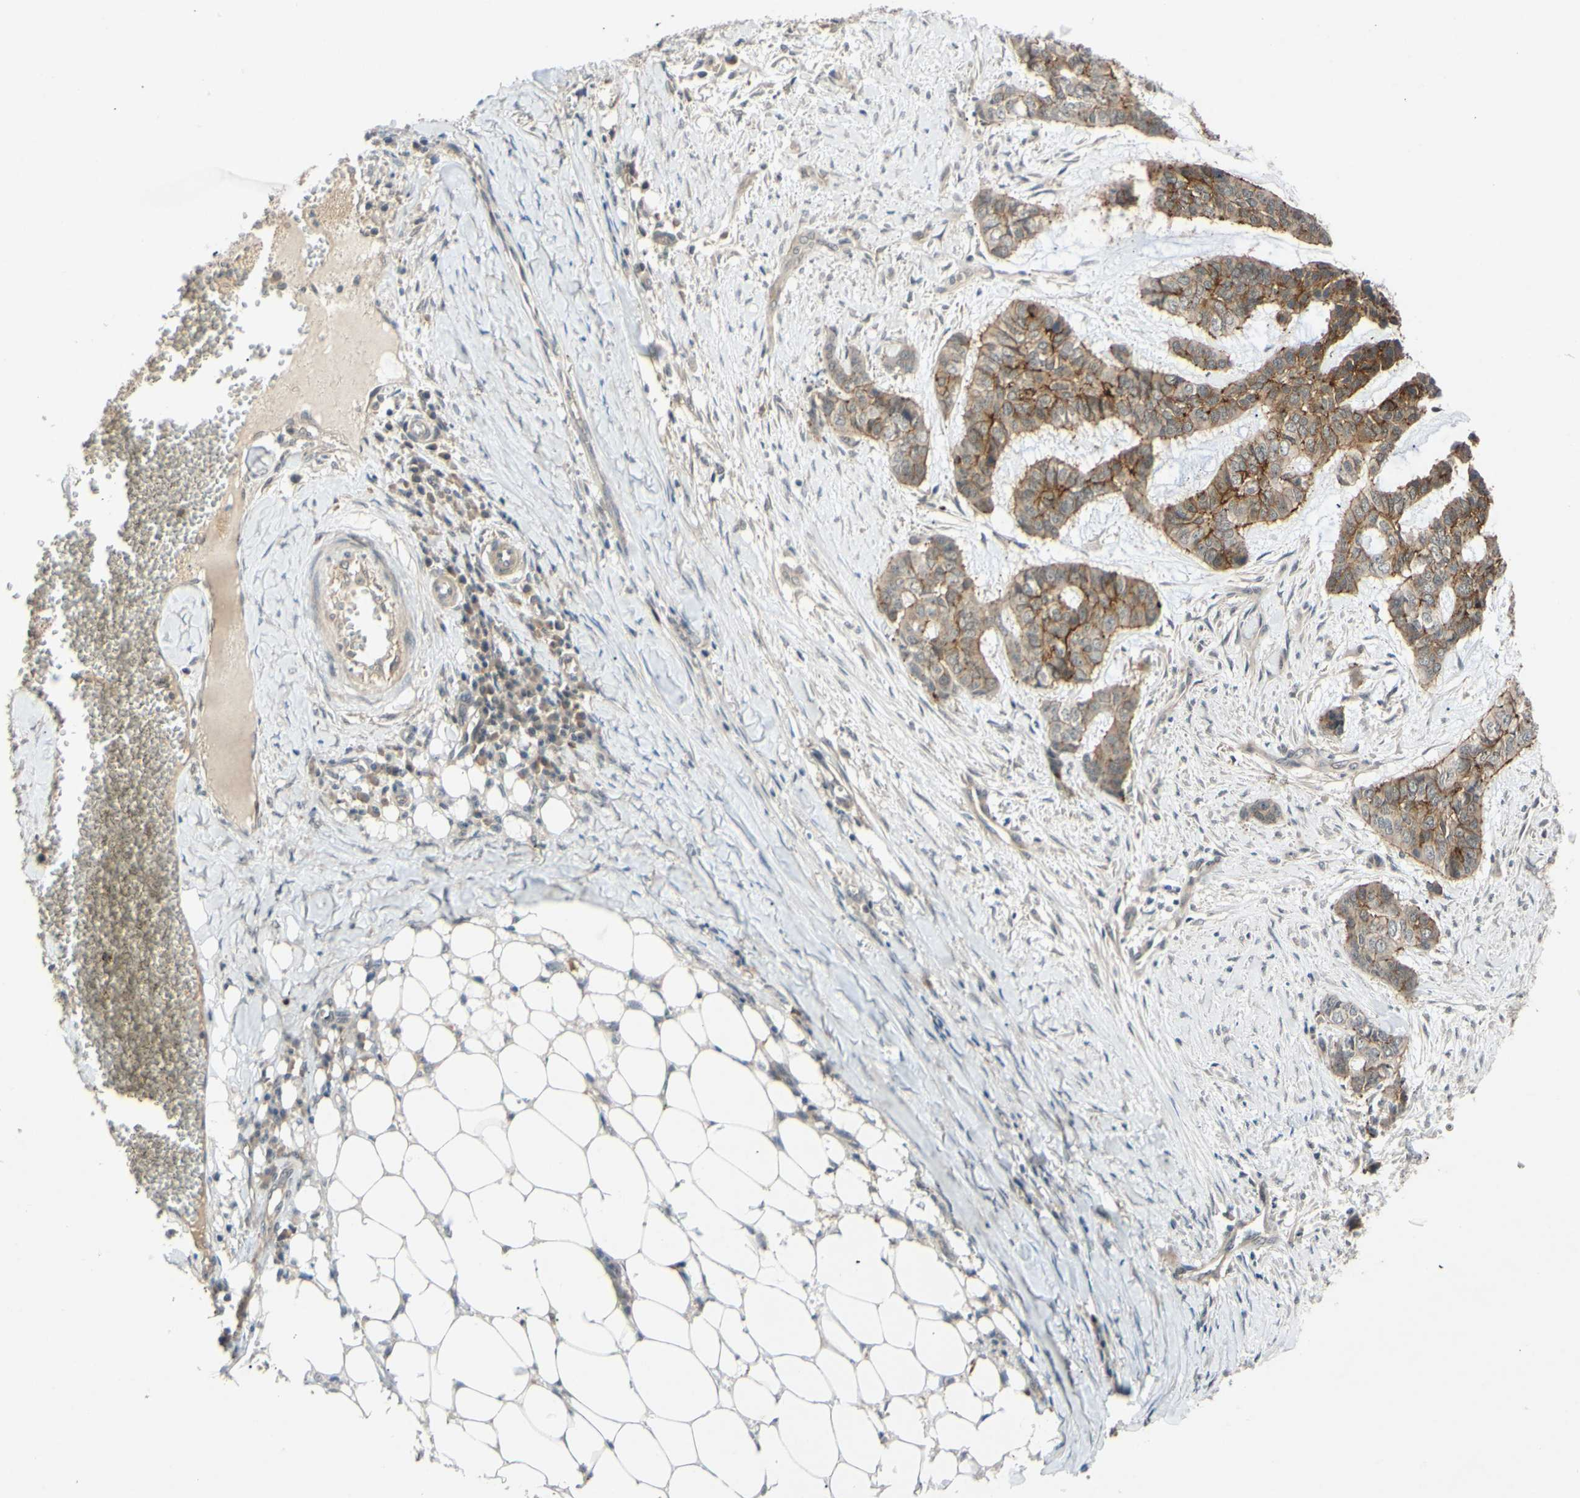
{"staining": {"intensity": "strong", "quantity": ">75%", "location": "cytoplasmic/membranous"}, "tissue": "skin cancer", "cell_type": "Tumor cells", "image_type": "cancer", "snomed": [{"axis": "morphology", "description": "Basal cell carcinoma"}, {"axis": "topography", "description": "Skin"}], "caption": "Tumor cells exhibit strong cytoplasmic/membranous positivity in approximately >75% of cells in skin cancer.", "gene": "ALK", "patient": {"sex": "female", "age": 64}}